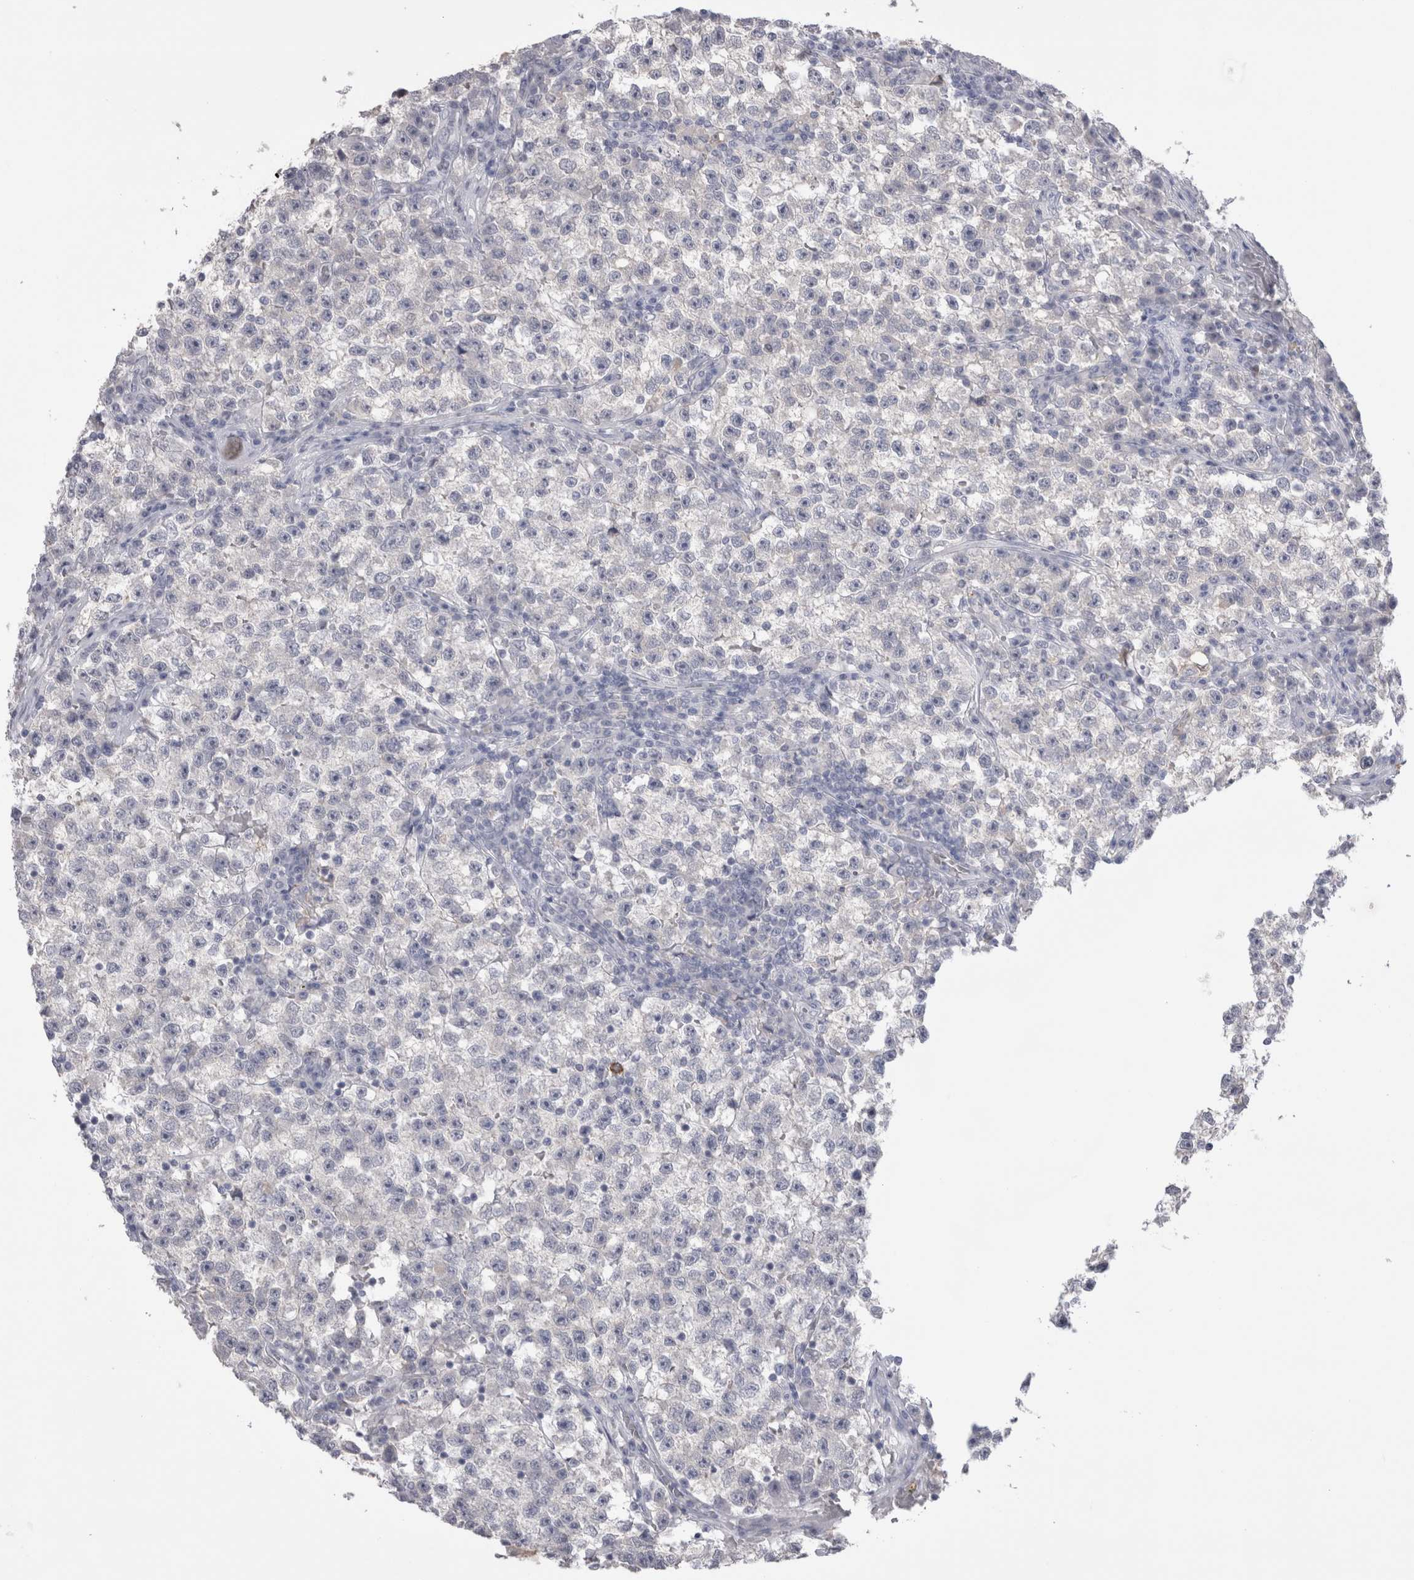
{"staining": {"intensity": "negative", "quantity": "none", "location": "none"}, "tissue": "testis cancer", "cell_type": "Tumor cells", "image_type": "cancer", "snomed": [{"axis": "morphology", "description": "Seminoma, NOS"}, {"axis": "topography", "description": "Testis"}], "caption": "Tumor cells are negative for brown protein staining in seminoma (testis).", "gene": "SUCNR1", "patient": {"sex": "male", "age": 22}}